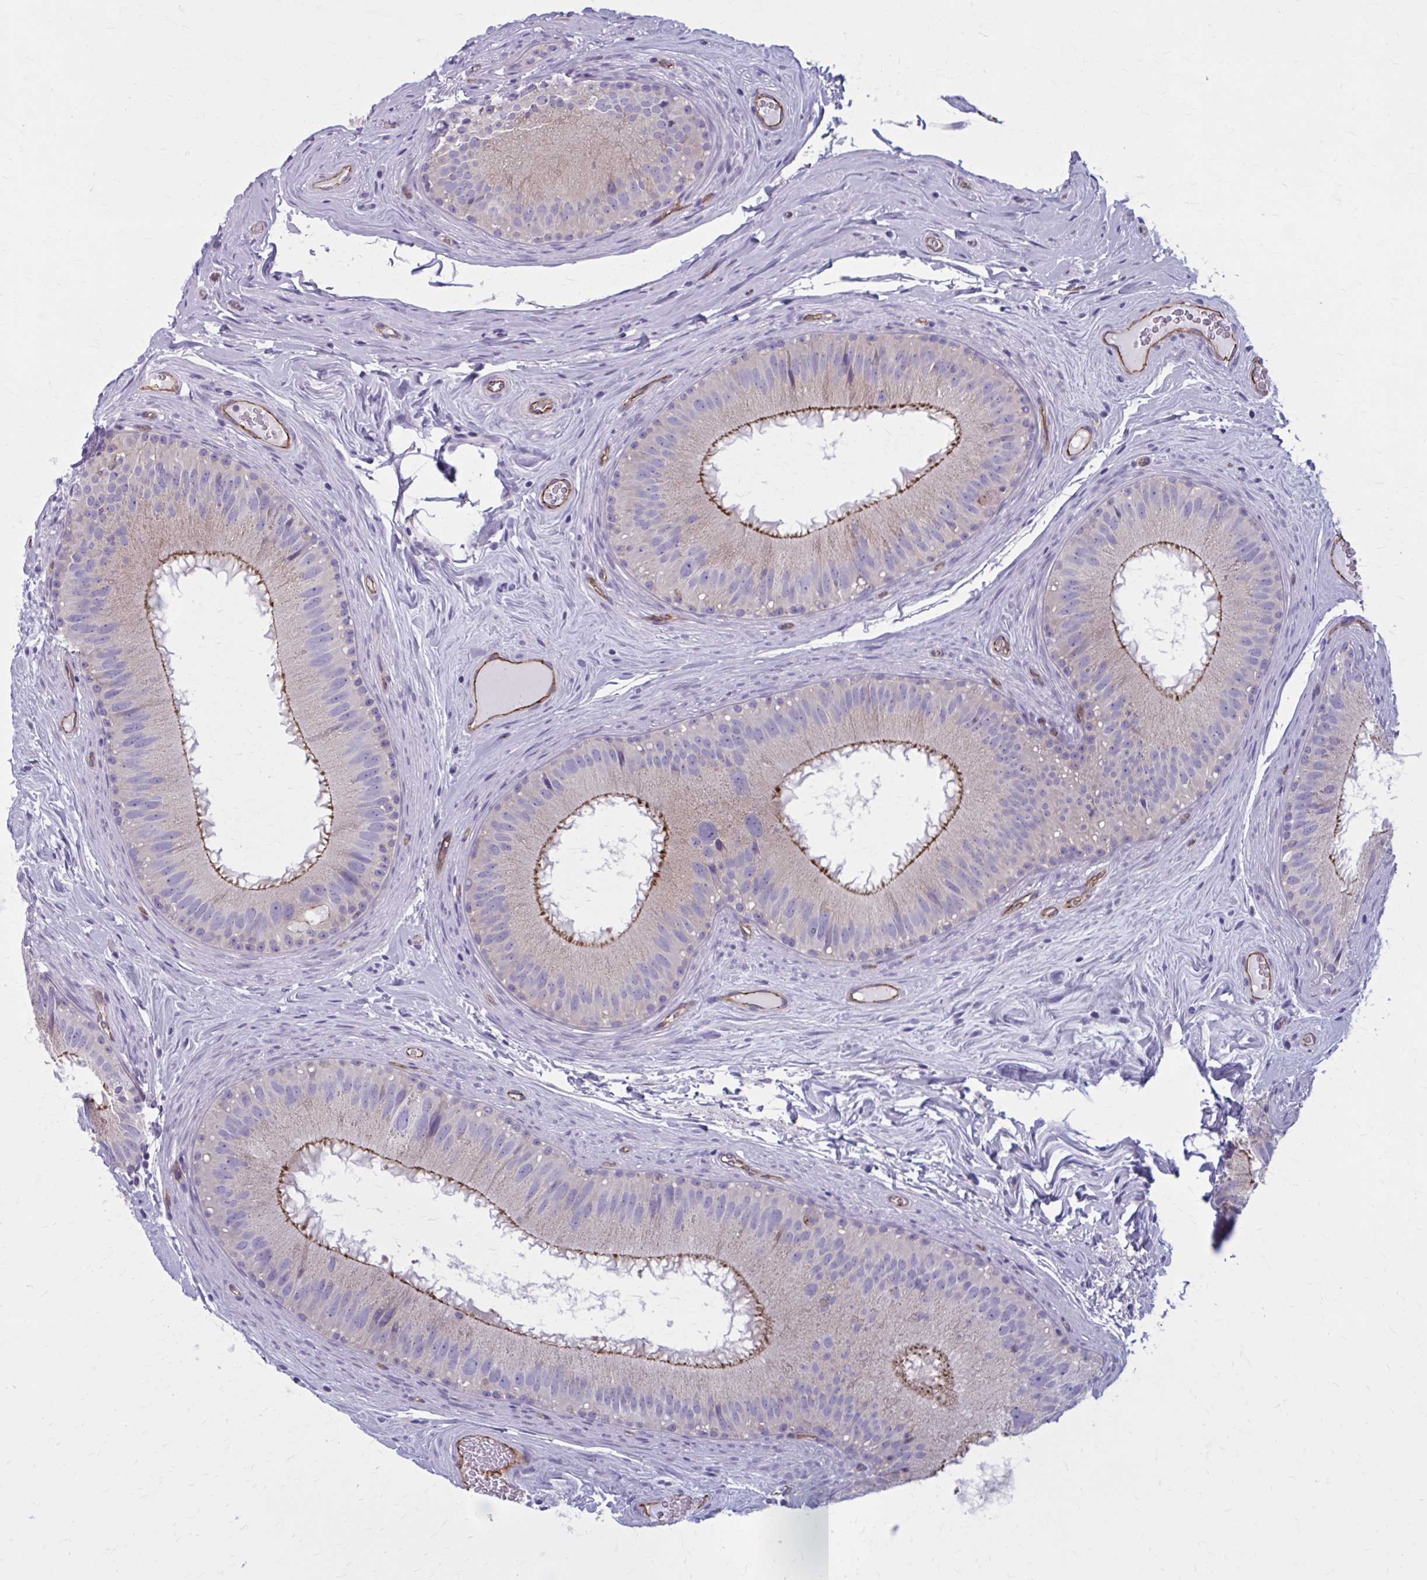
{"staining": {"intensity": "strong", "quantity": "25%-75%", "location": "cytoplasmic/membranous"}, "tissue": "epididymis", "cell_type": "Glandular cells", "image_type": "normal", "snomed": [{"axis": "morphology", "description": "Normal tissue, NOS"}, {"axis": "topography", "description": "Epididymis"}], "caption": "An immunohistochemistry (IHC) micrograph of normal tissue is shown. Protein staining in brown highlights strong cytoplasmic/membranous positivity in epididymis within glandular cells.", "gene": "ZDHHC7", "patient": {"sex": "male", "age": 44}}